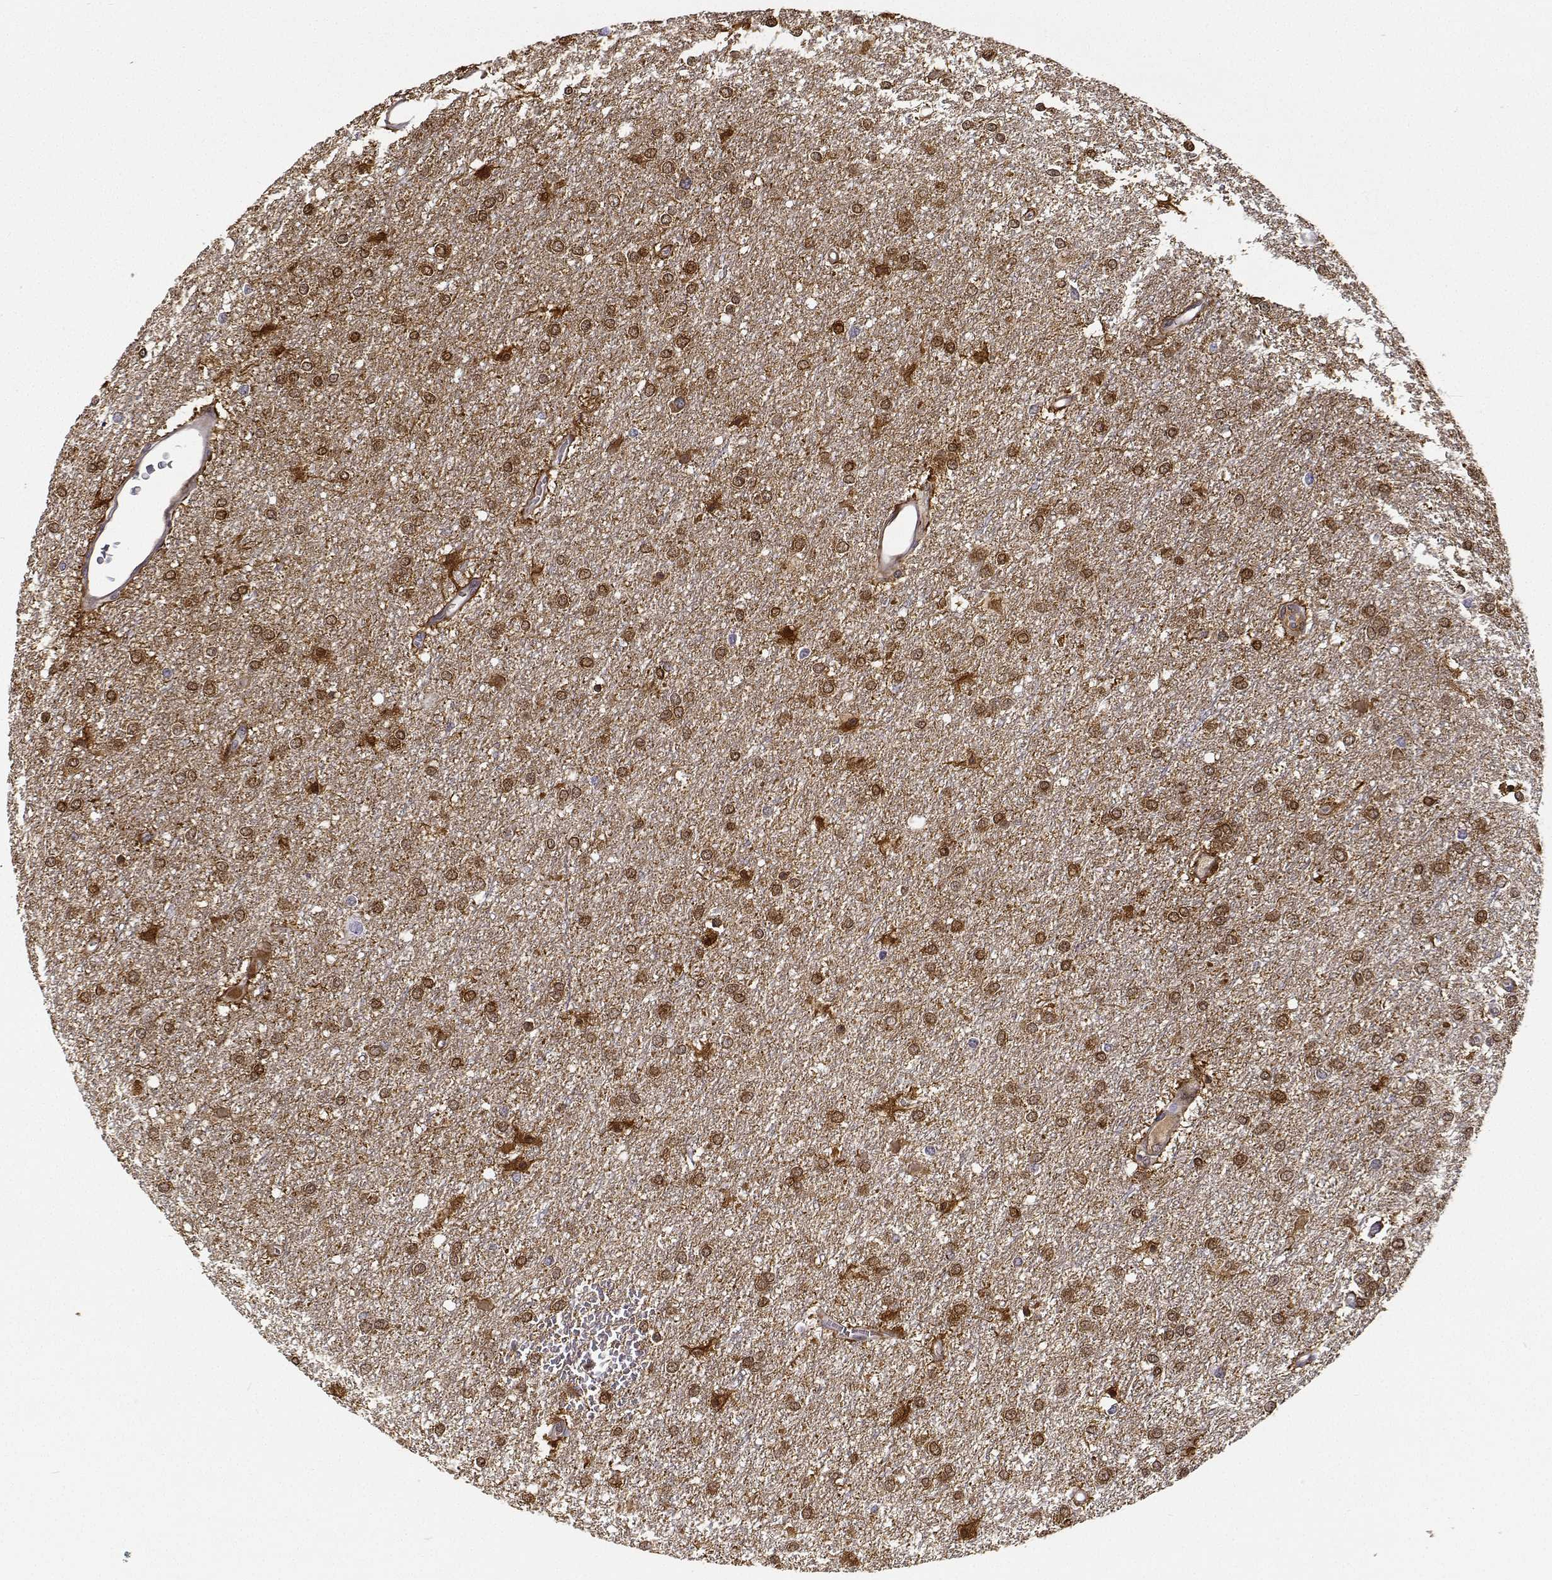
{"staining": {"intensity": "moderate", "quantity": ">75%", "location": "cytoplasmic/membranous,nuclear"}, "tissue": "glioma", "cell_type": "Tumor cells", "image_type": "cancer", "snomed": [{"axis": "morphology", "description": "Glioma, malignant, High grade"}, {"axis": "topography", "description": "Brain"}], "caption": "A medium amount of moderate cytoplasmic/membranous and nuclear positivity is identified in about >75% of tumor cells in glioma tissue.", "gene": "PHGDH", "patient": {"sex": "female", "age": 61}}